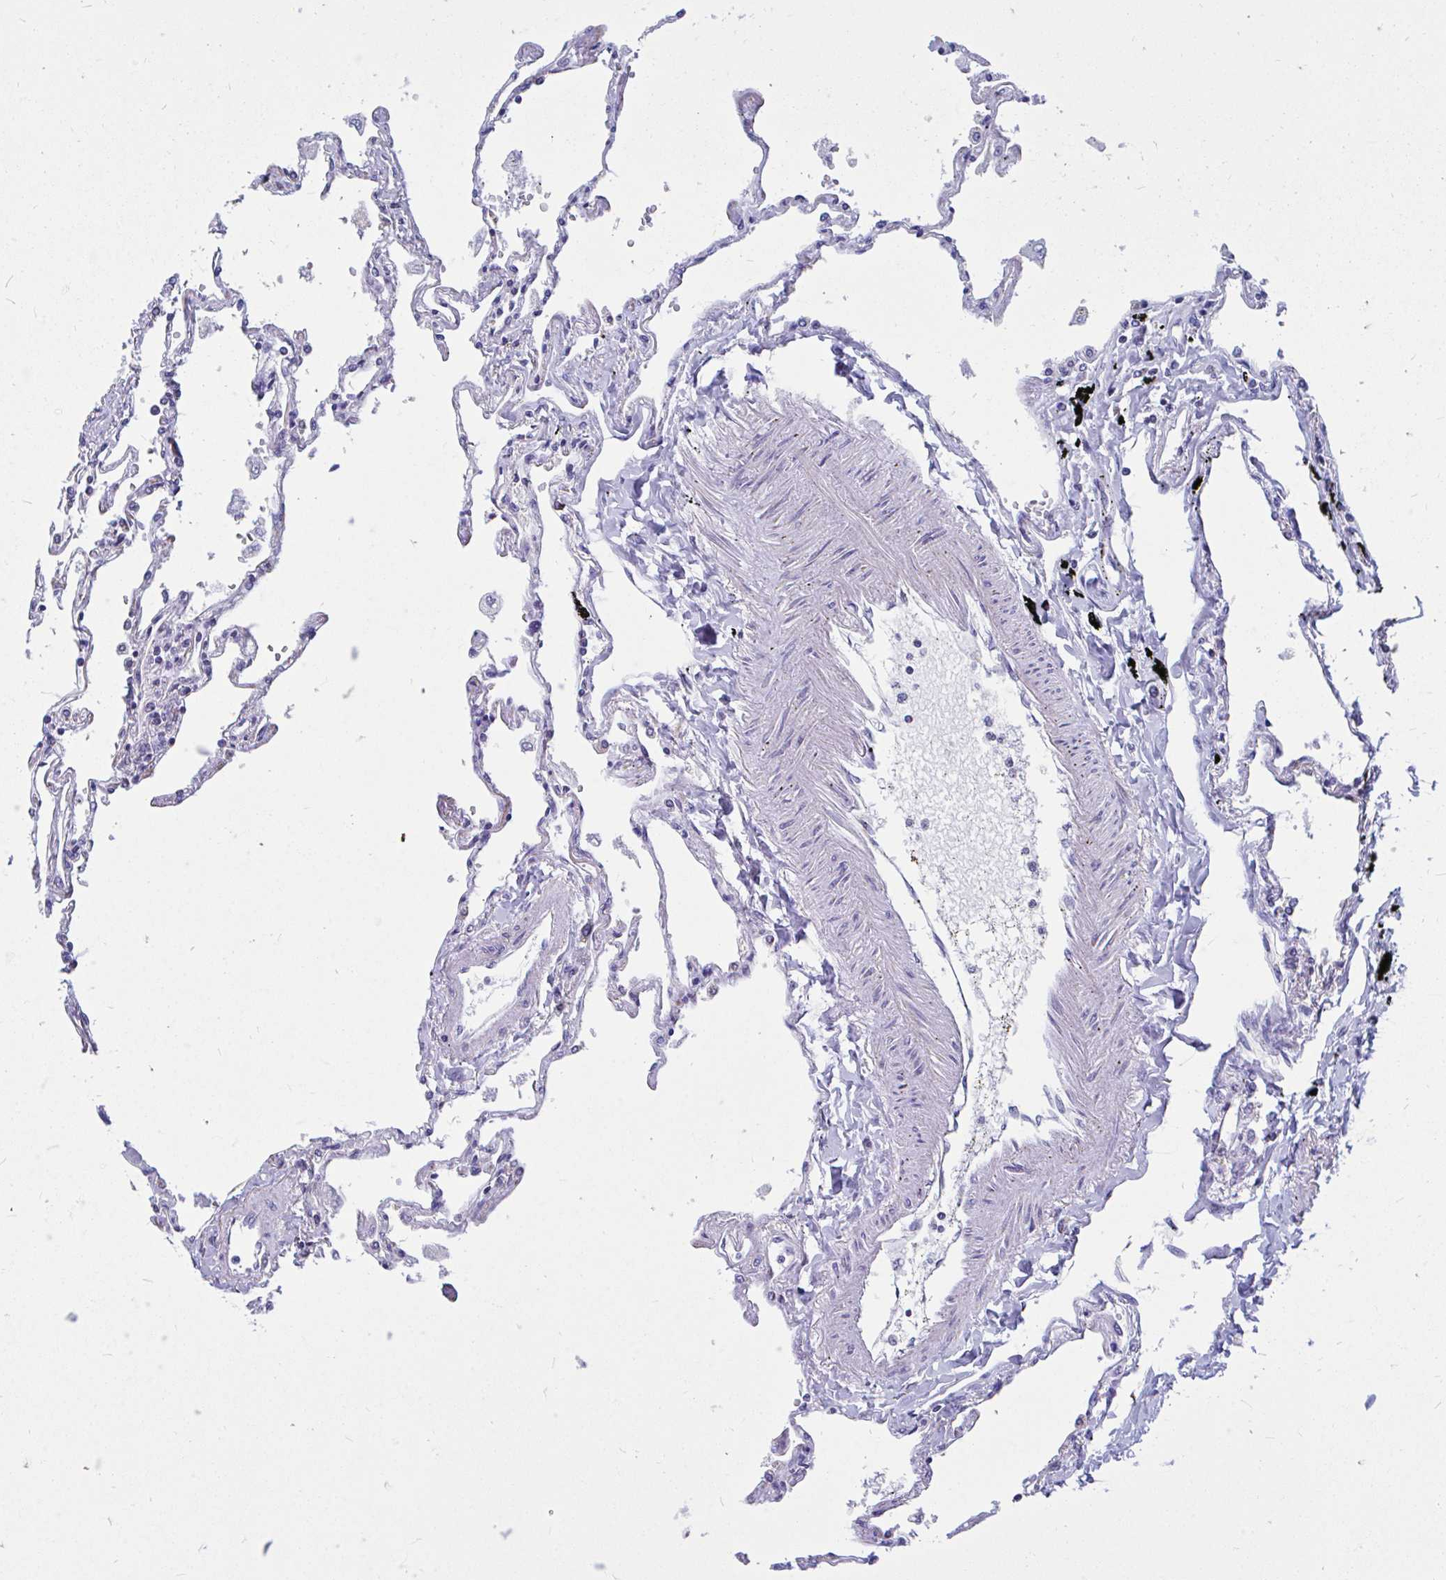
{"staining": {"intensity": "negative", "quantity": "none", "location": "none"}, "tissue": "lung", "cell_type": "Alveolar cells", "image_type": "normal", "snomed": [{"axis": "morphology", "description": "Normal tissue, NOS"}, {"axis": "topography", "description": "Lung"}], "caption": "An image of human lung is negative for staining in alveolar cells. Nuclei are stained in blue.", "gene": "OR13A1", "patient": {"sex": "female", "age": 67}}